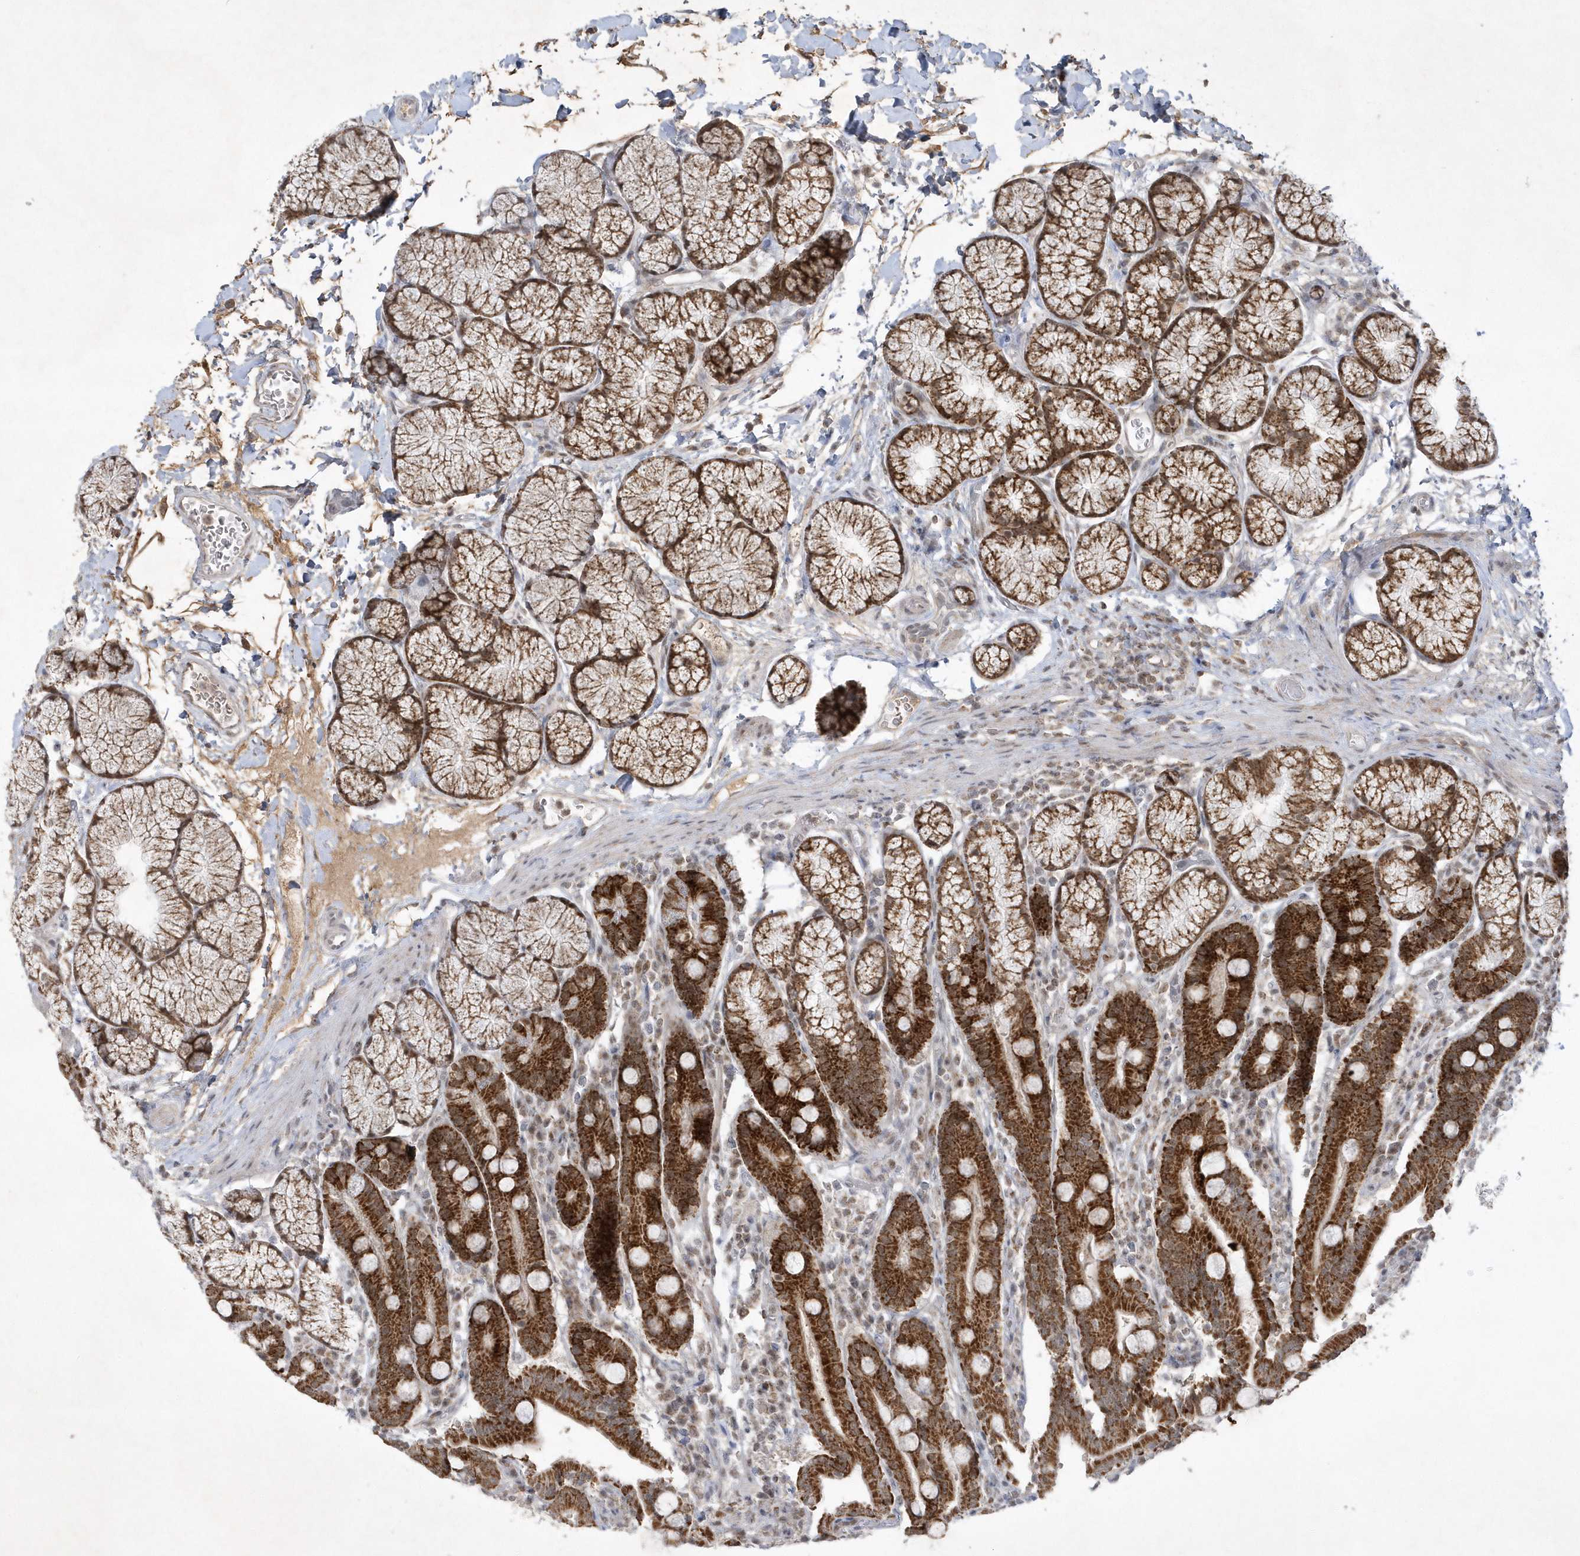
{"staining": {"intensity": "strong", "quantity": ">75%", "location": "cytoplasmic/membranous"}, "tissue": "duodenum", "cell_type": "Glandular cells", "image_type": "normal", "snomed": [{"axis": "morphology", "description": "Normal tissue, NOS"}, {"axis": "topography", "description": "Duodenum"}], "caption": "A brown stain shows strong cytoplasmic/membranous positivity of a protein in glandular cells of normal human duodenum. (DAB (3,3'-diaminobenzidine) IHC, brown staining for protein, blue staining for nuclei).", "gene": "CPSF3", "patient": {"sex": "male", "age": 35}}